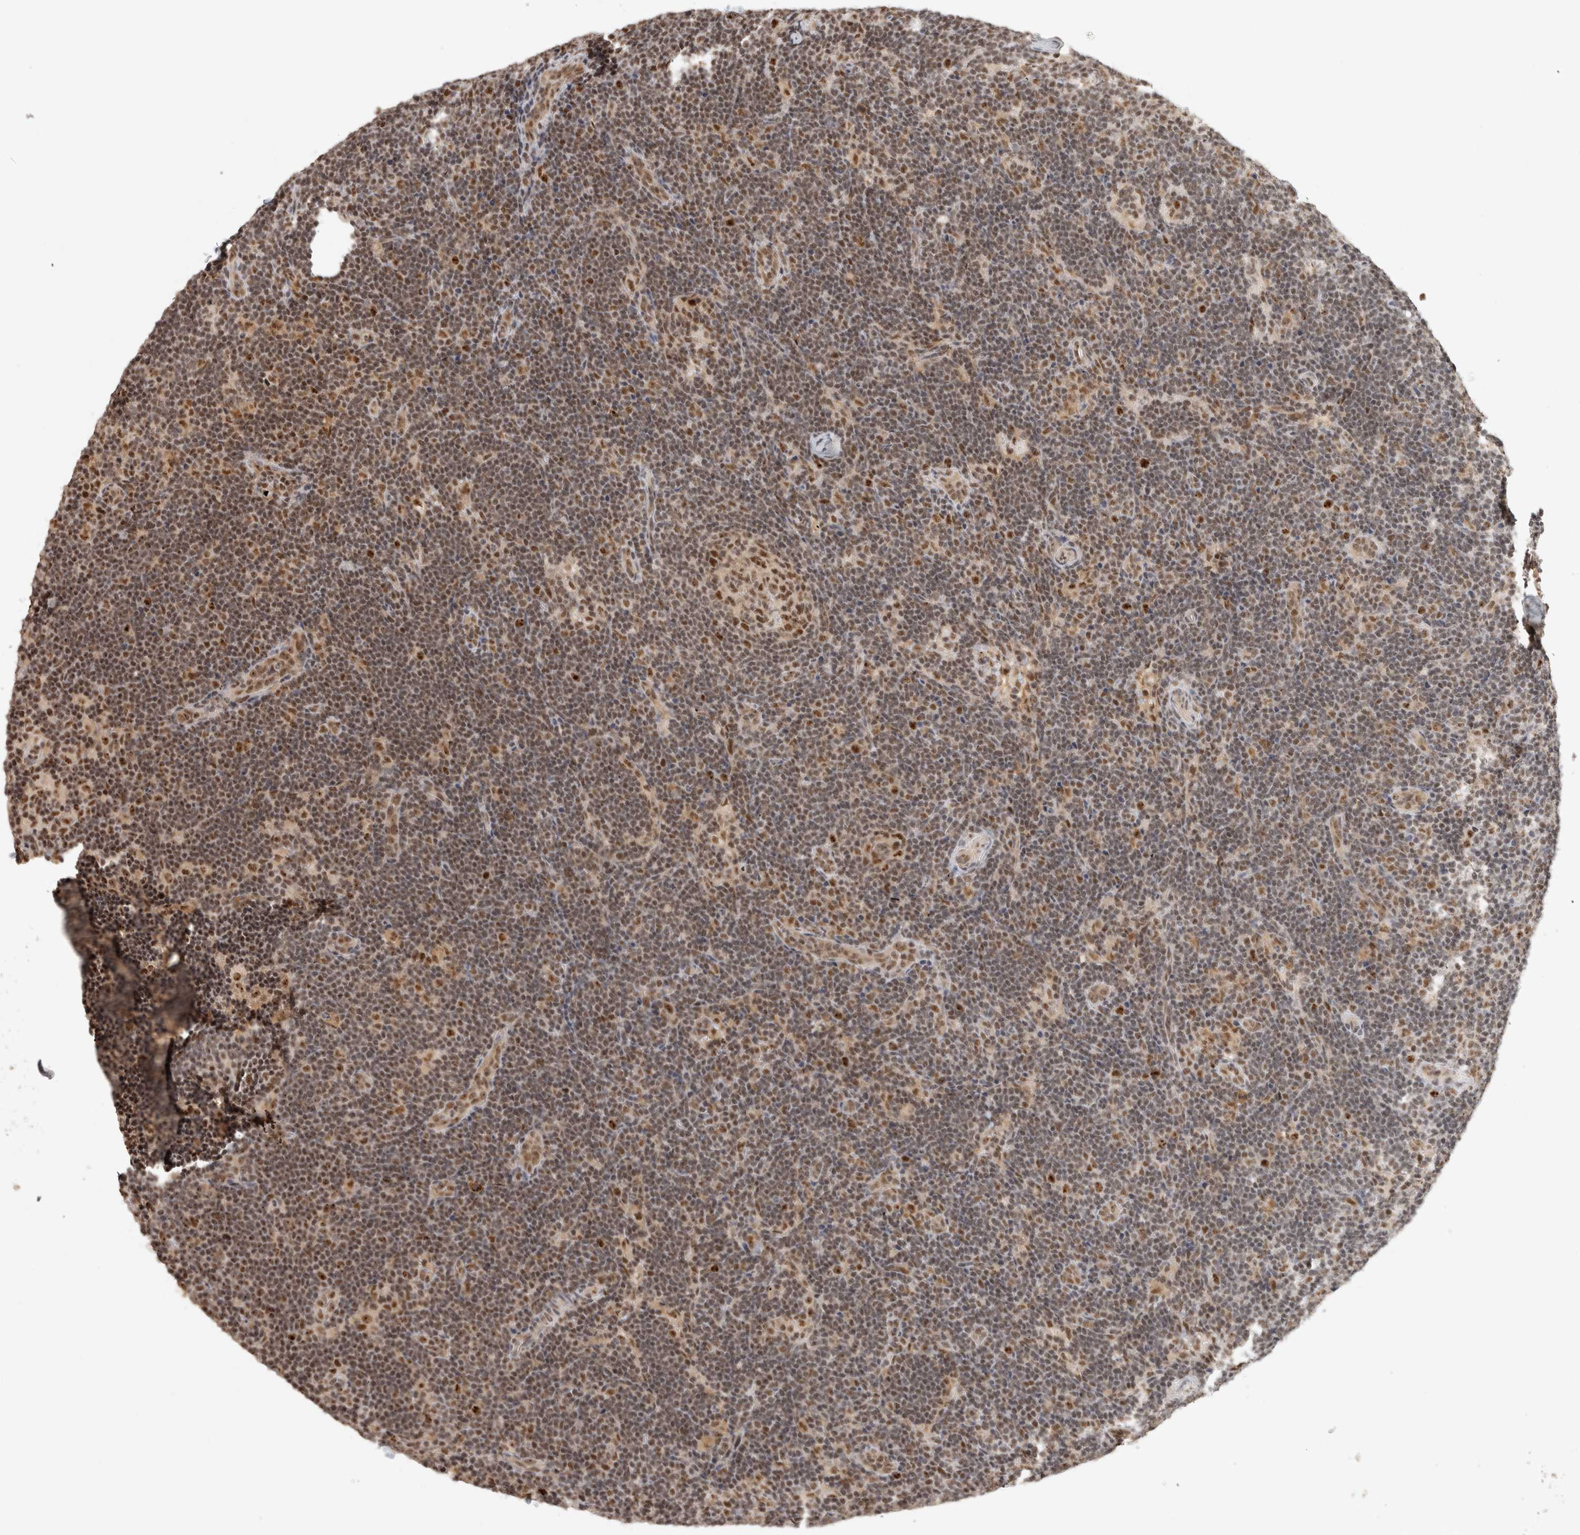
{"staining": {"intensity": "moderate", "quantity": ">75%", "location": "nuclear"}, "tissue": "lymph node", "cell_type": "Germinal center cells", "image_type": "normal", "snomed": [{"axis": "morphology", "description": "Normal tissue, NOS"}, {"axis": "topography", "description": "Lymph node"}], "caption": "There is medium levels of moderate nuclear positivity in germinal center cells of unremarkable lymph node, as demonstrated by immunohistochemical staining (brown color).", "gene": "EBNA1BP2", "patient": {"sex": "female", "age": 22}}